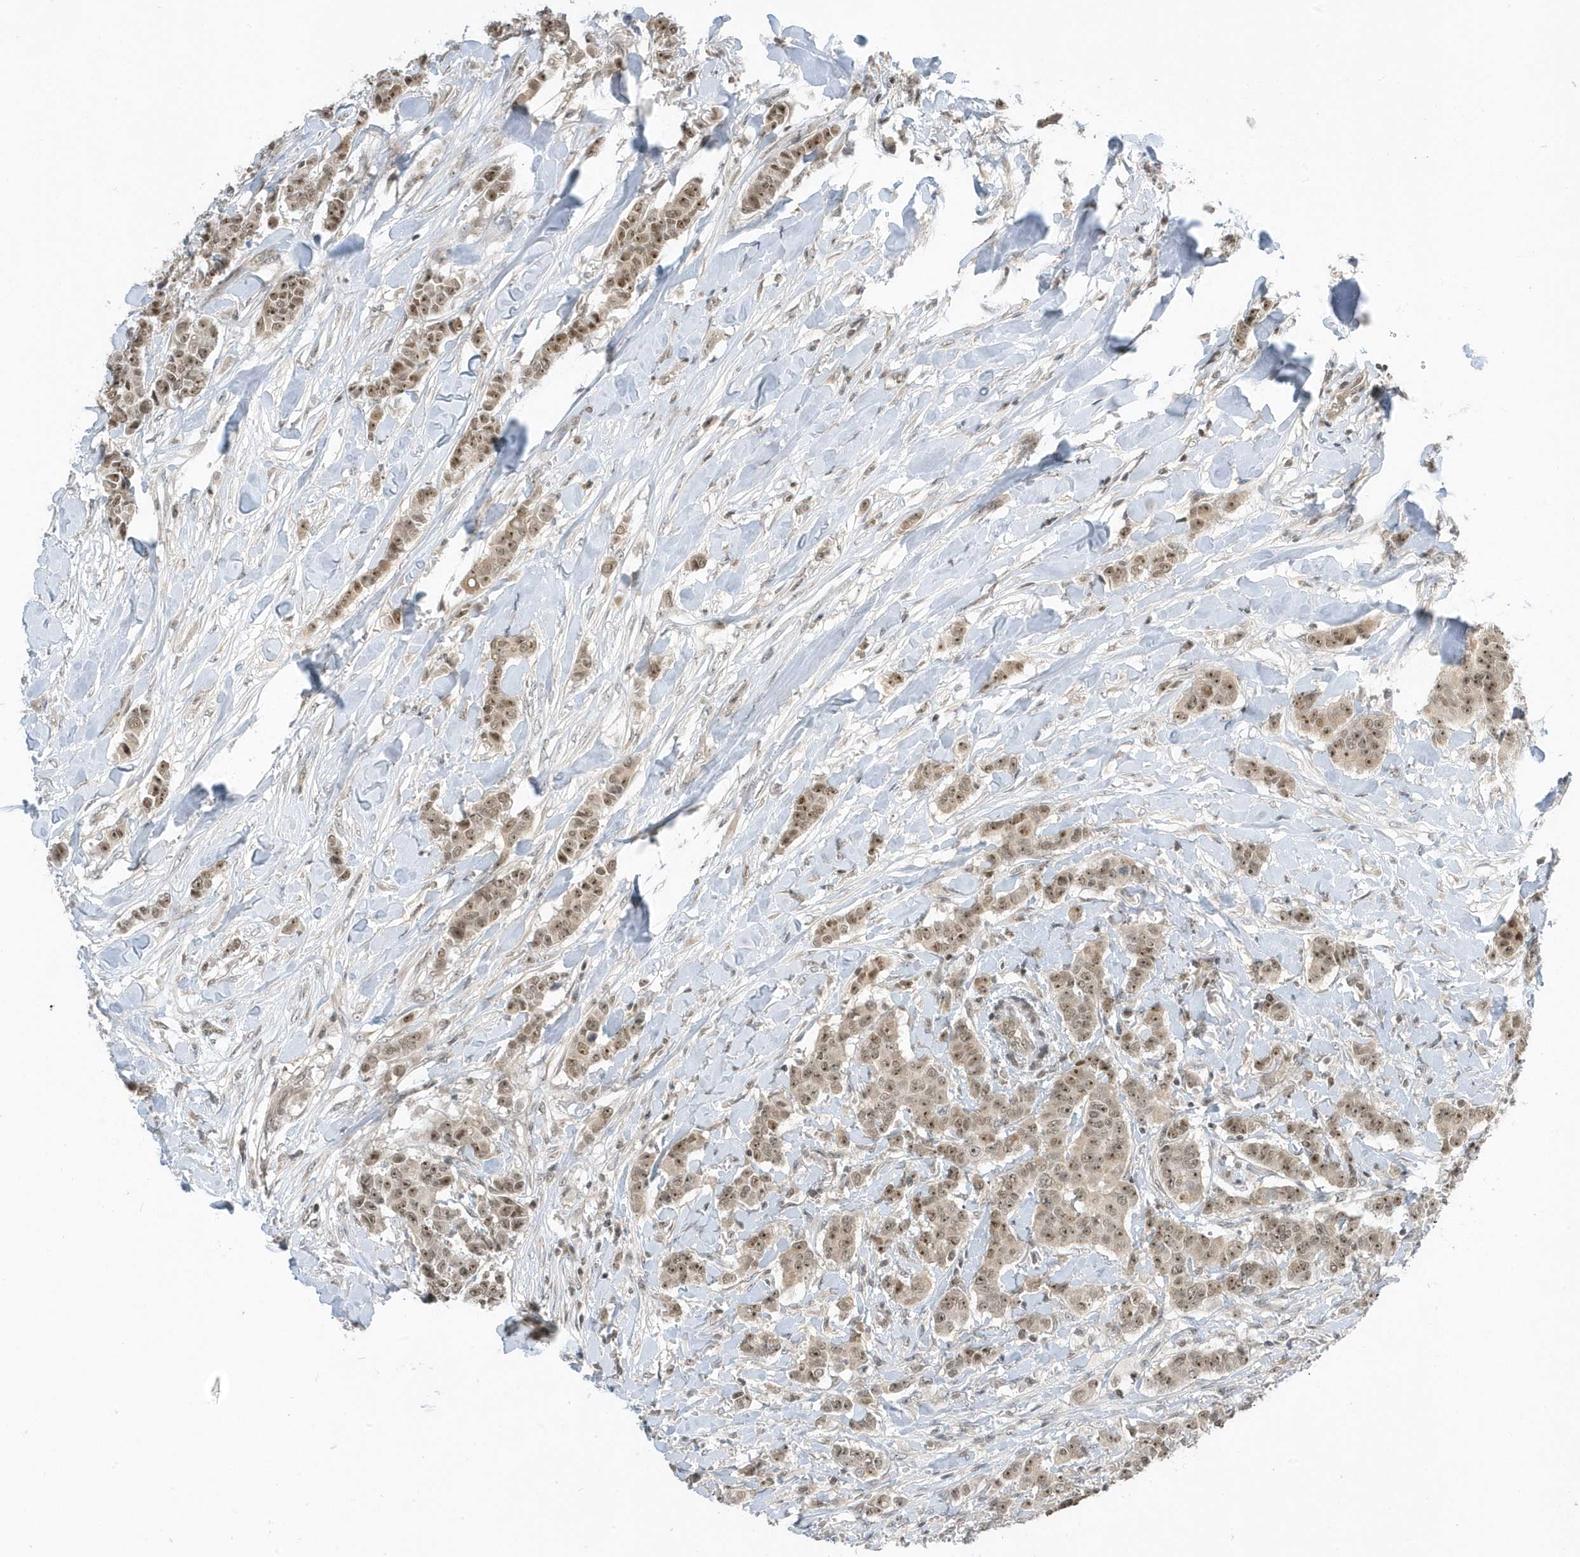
{"staining": {"intensity": "moderate", "quantity": ">75%", "location": "nuclear"}, "tissue": "breast cancer", "cell_type": "Tumor cells", "image_type": "cancer", "snomed": [{"axis": "morphology", "description": "Duct carcinoma"}, {"axis": "topography", "description": "Breast"}], "caption": "IHC micrograph of breast cancer stained for a protein (brown), which exhibits medium levels of moderate nuclear expression in approximately >75% of tumor cells.", "gene": "ZNF740", "patient": {"sex": "female", "age": 40}}